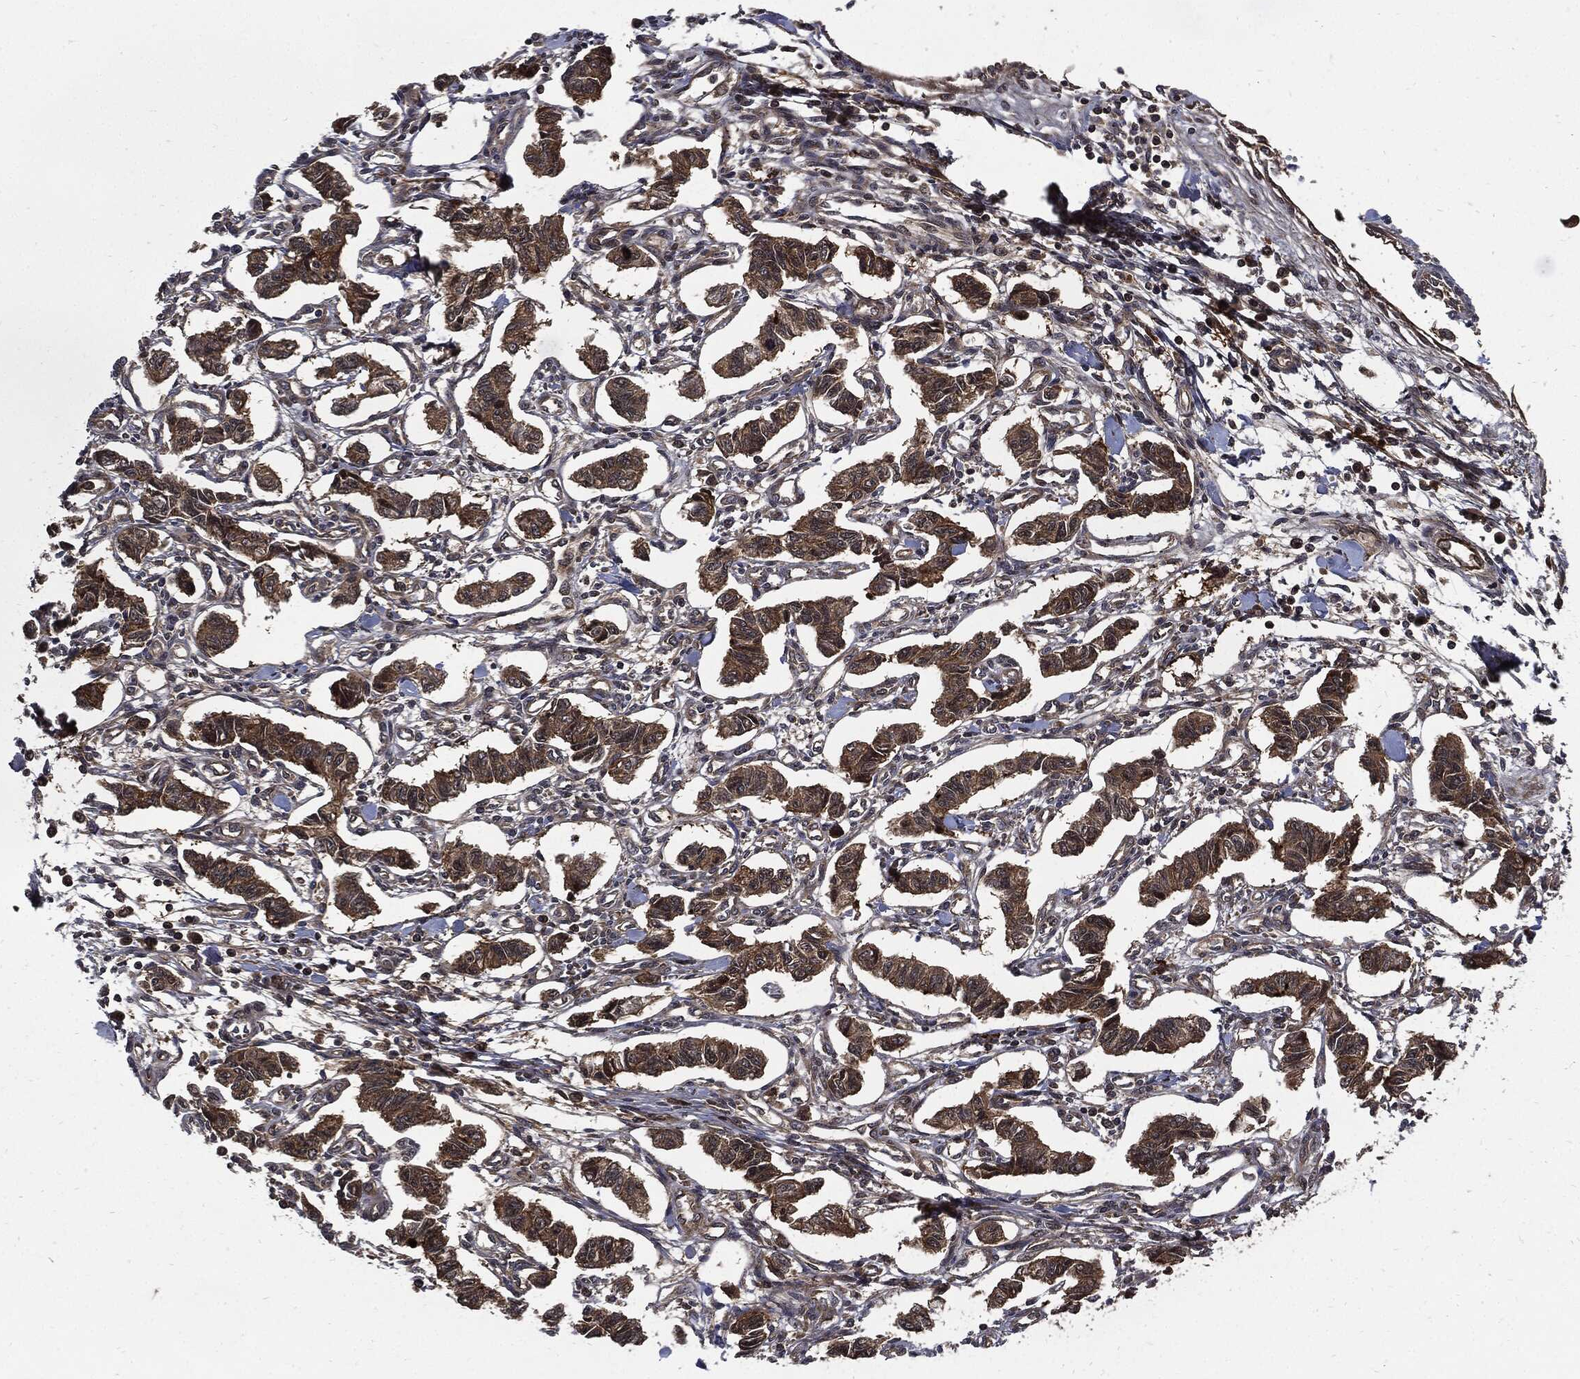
{"staining": {"intensity": "strong", "quantity": "<25%", "location": "cytoplasmic/membranous"}, "tissue": "carcinoid", "cell_type": "Tumor cells", "image_type": "cancer", "snomed": [{"axis": "morphology", "description": "Carcinoid, malignant, NOS"}, {"axis": "topography", "description": "Kidney"}], "caption": "About <25% of tumor cells in carcinoid show strong cytoplasmic/membranous protein staining as visualized by brown immunohistochemical staining.", "gene": "CLU", "patient": {"sex": "female", "age": 41}}